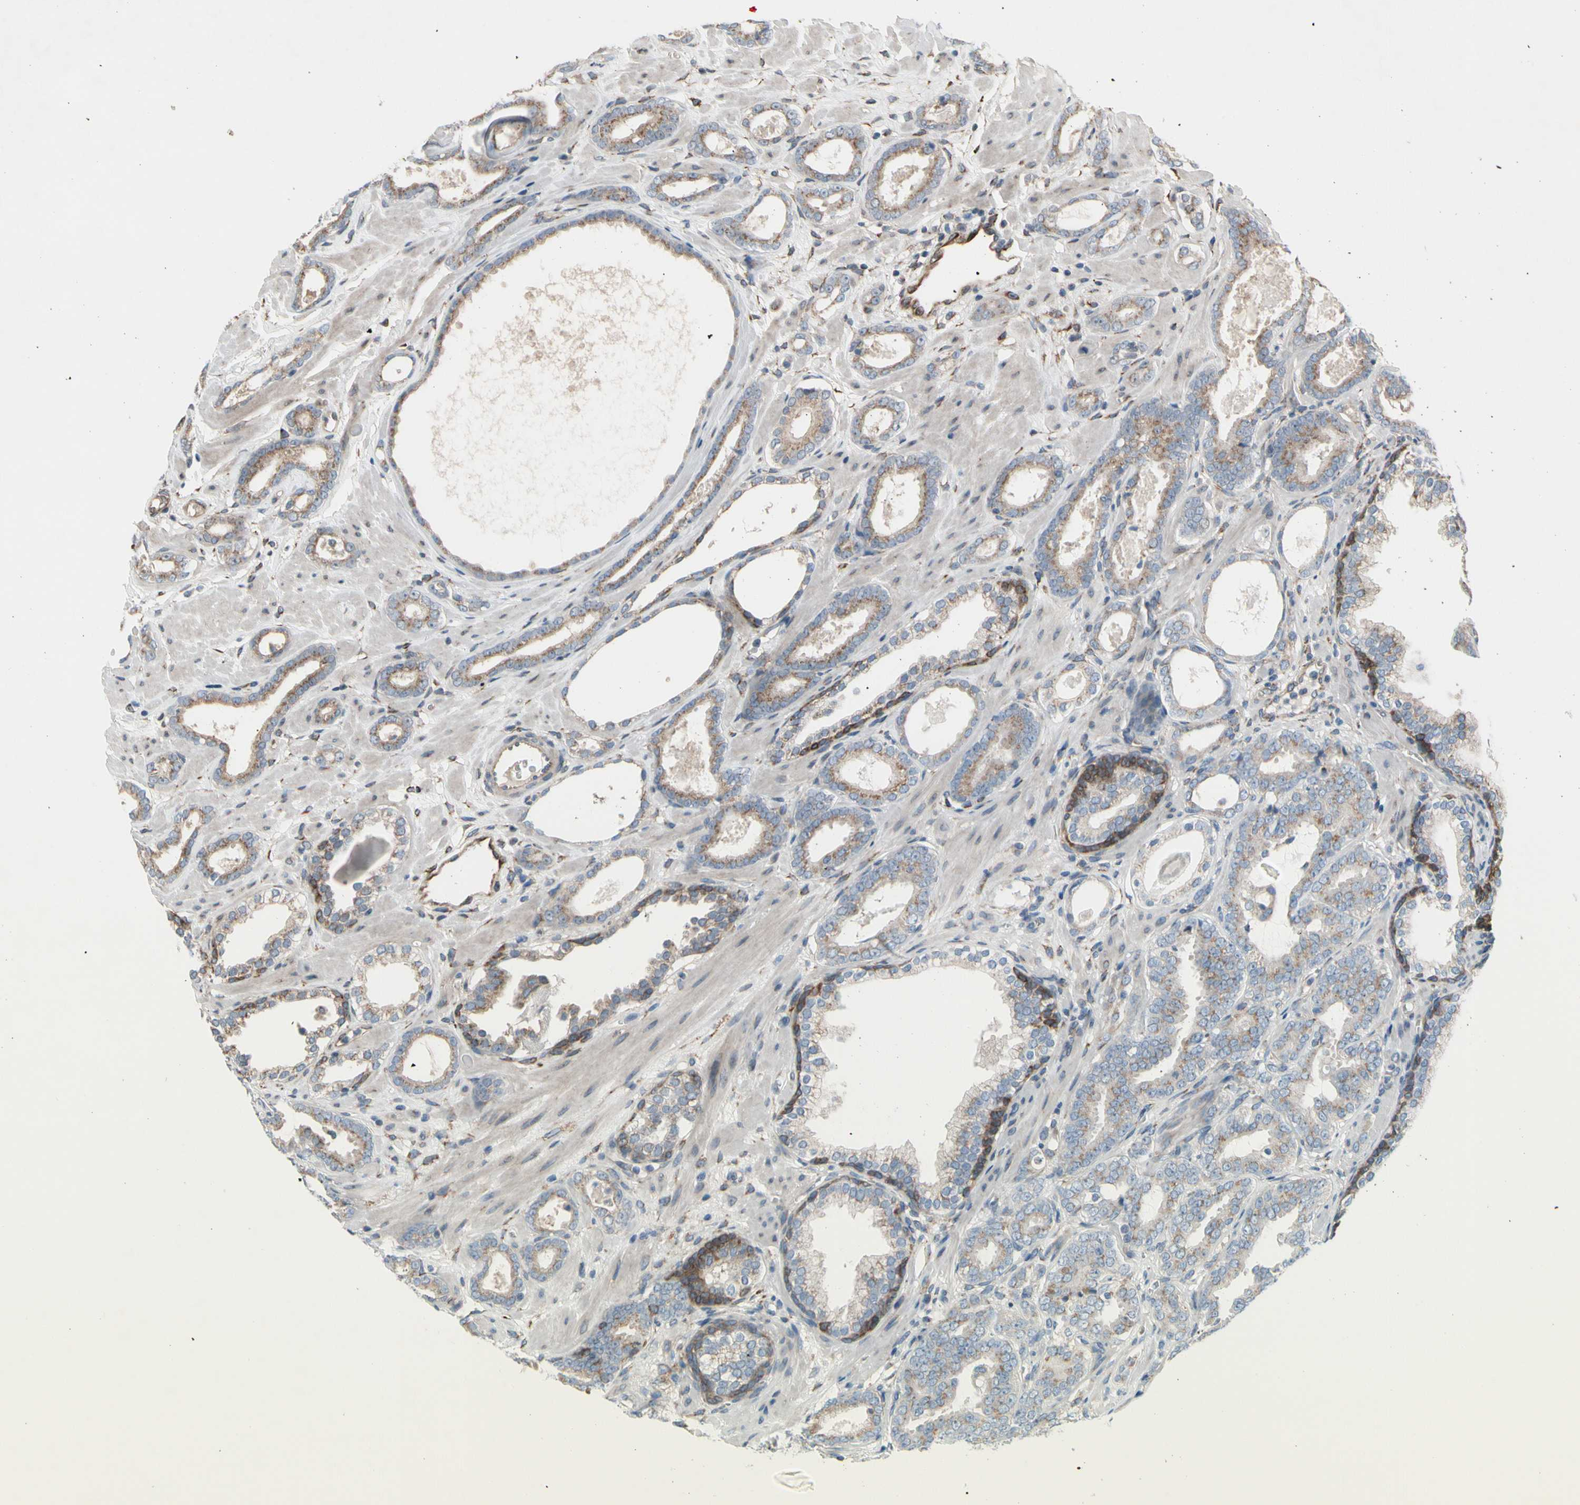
{"staining": {"intensity": "moderate", "quantity": ">75%", "location": "cytoplasmic/membranous"}, "tissue": "prostate cancer", "cell_type": "Tumor cells", "image_type": "cancer", "snomed": [{"axis": "morphology", "description": "Adenocarcinoma, Low grade"}, {"axis": "topography", "description": "Prostate"}], "caption": "DAB (3,3'-diaminobenzidine) immunohistochemical staining of human adenocarcinoma (low-grade) (prostate) exhibits moderate cytoplasmic/membranous protein expression in about >75% of tumor cells.", "gene": "SLC39A9", "patient": {"sex": "male", "age": 57}}